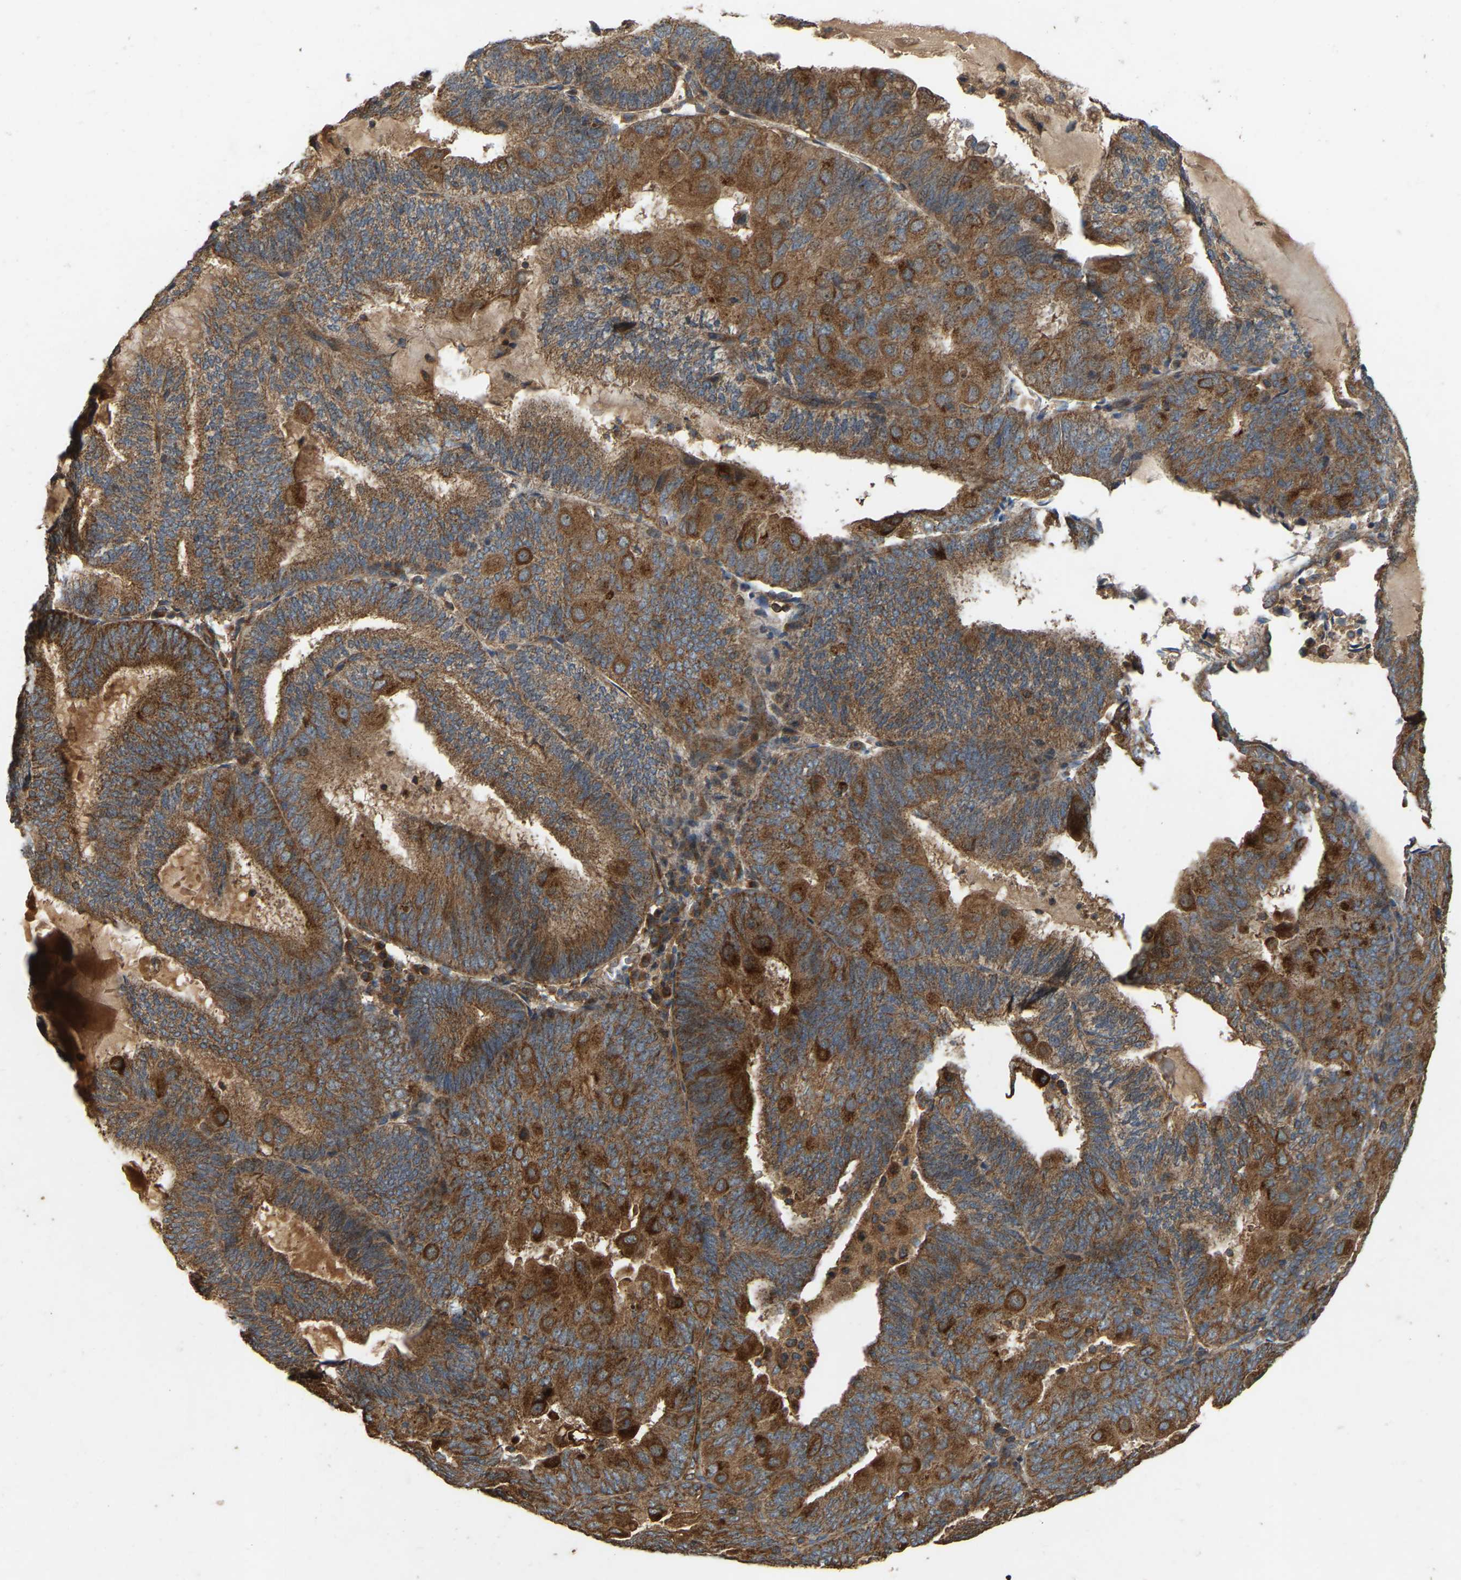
{"staining": {"intensity": "strong", "quantity": ">75%", "location": "cytoplasmic/membranous"}, "tissue": "endometrial cancer", "cell_type": "Tumor cells", "image_type": "cancer", "snomed": [{"axis": "morphology", "description": "Adenocarcinoma, NOS"}, {"axis": "topography", "description": "Endometrium"}], "caption": "This is an image of IHC staining of endometrial adenocarcinoma, which shows strong staining in the cytoplasmic/membranous of tumor cells.", "gene": "SAMD9L", "patient": {"sex": "female", "age": 81}}